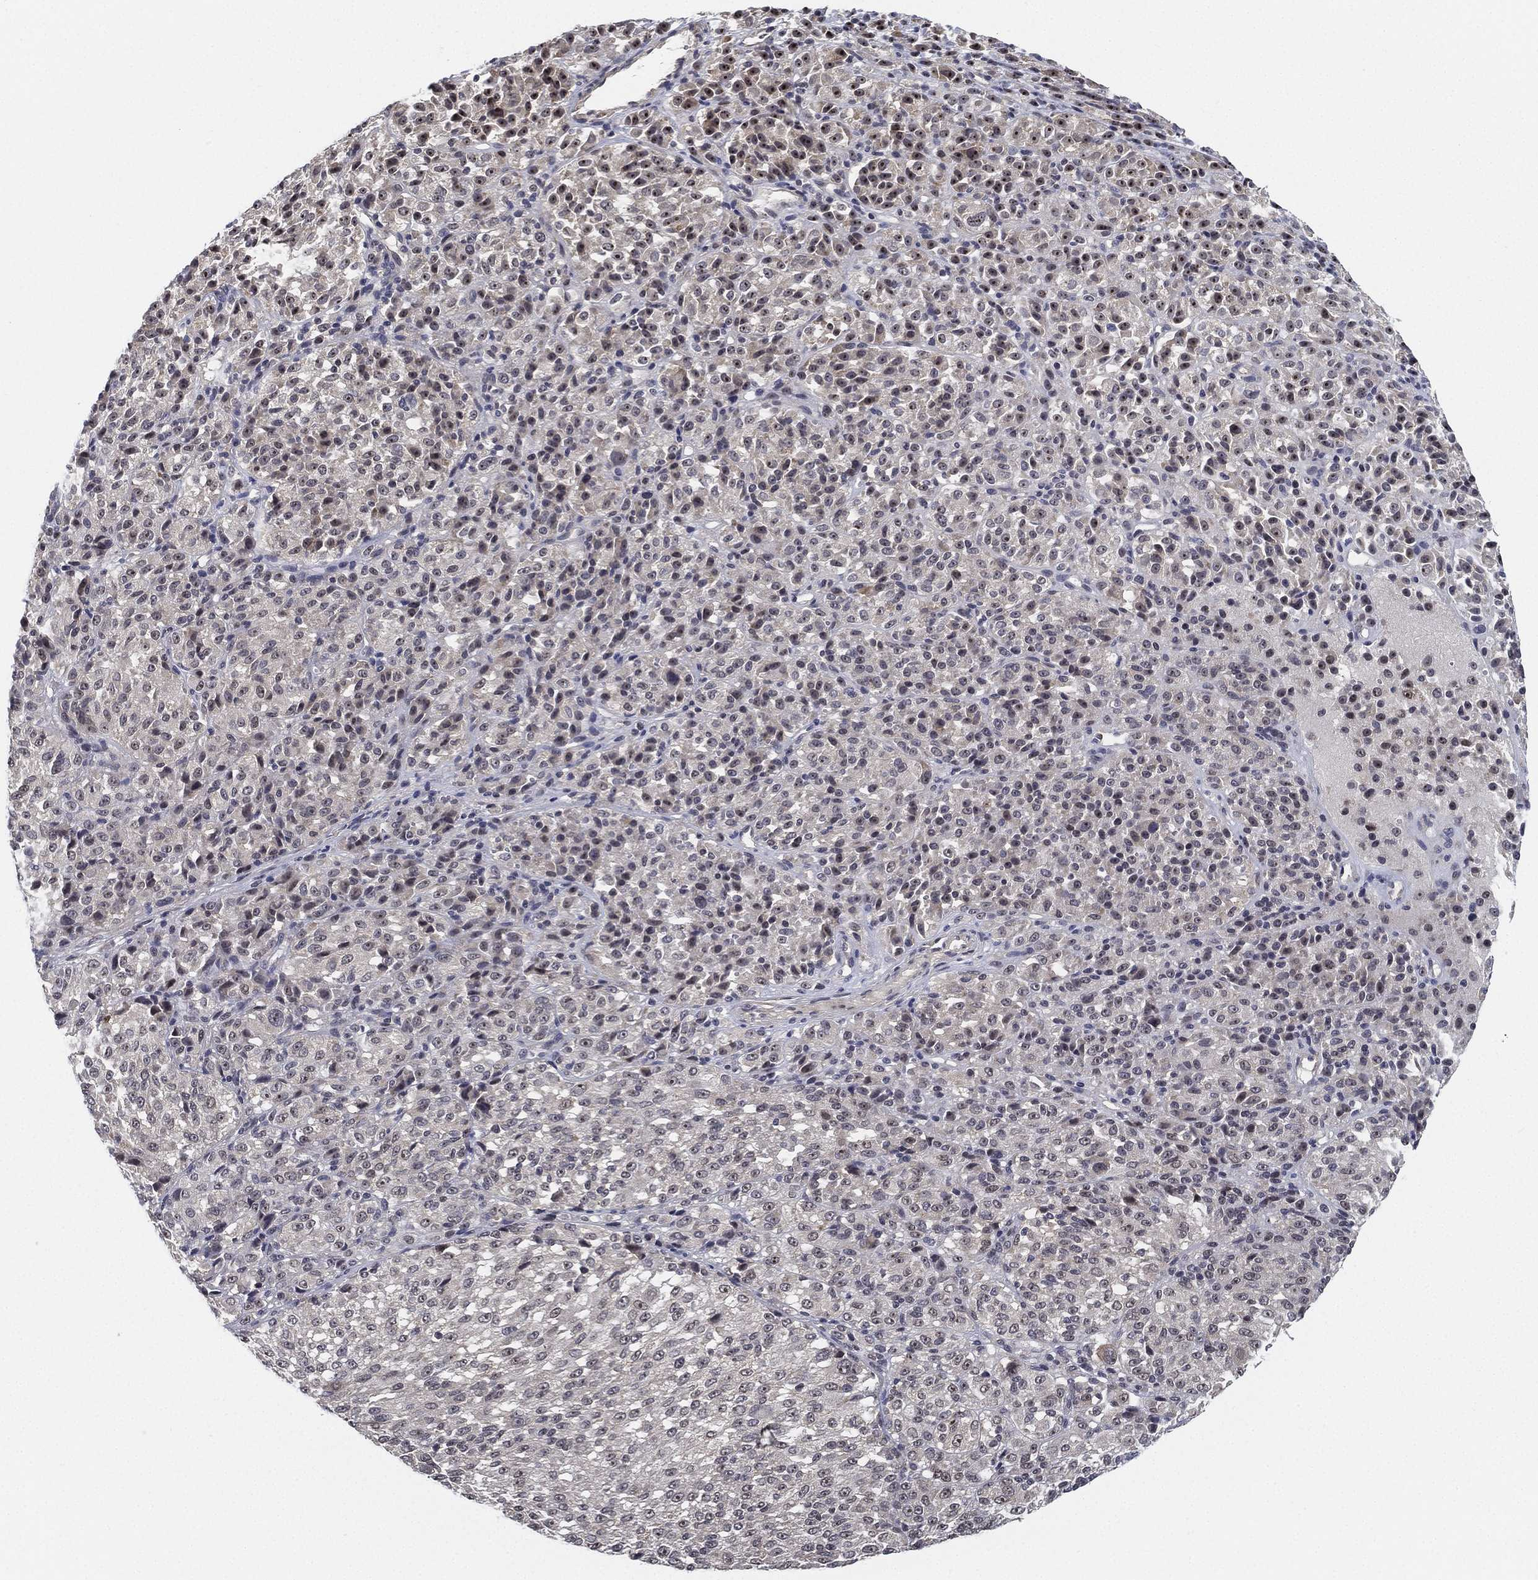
{"staining": {"intensity": "strong", "quantity": "<25%", "location": "nuclear"}, "tissue": "melanoma", "cell_type": "Tumor cells", "image_type": "cancer", "snomed": [{"axis": "morphology", "description": "Malignant melanoma, Metastatic site"}, {"axis": "topography", "description": "Brain"}], "caption": "A micrograph showing strong nuclear staining in approximately <25% of tumor cells in melanoma, as visualized by brown immunohistochemical staining.", "gene": "PPP1R16B", "patient": {"sex": "female", "age": 56}}